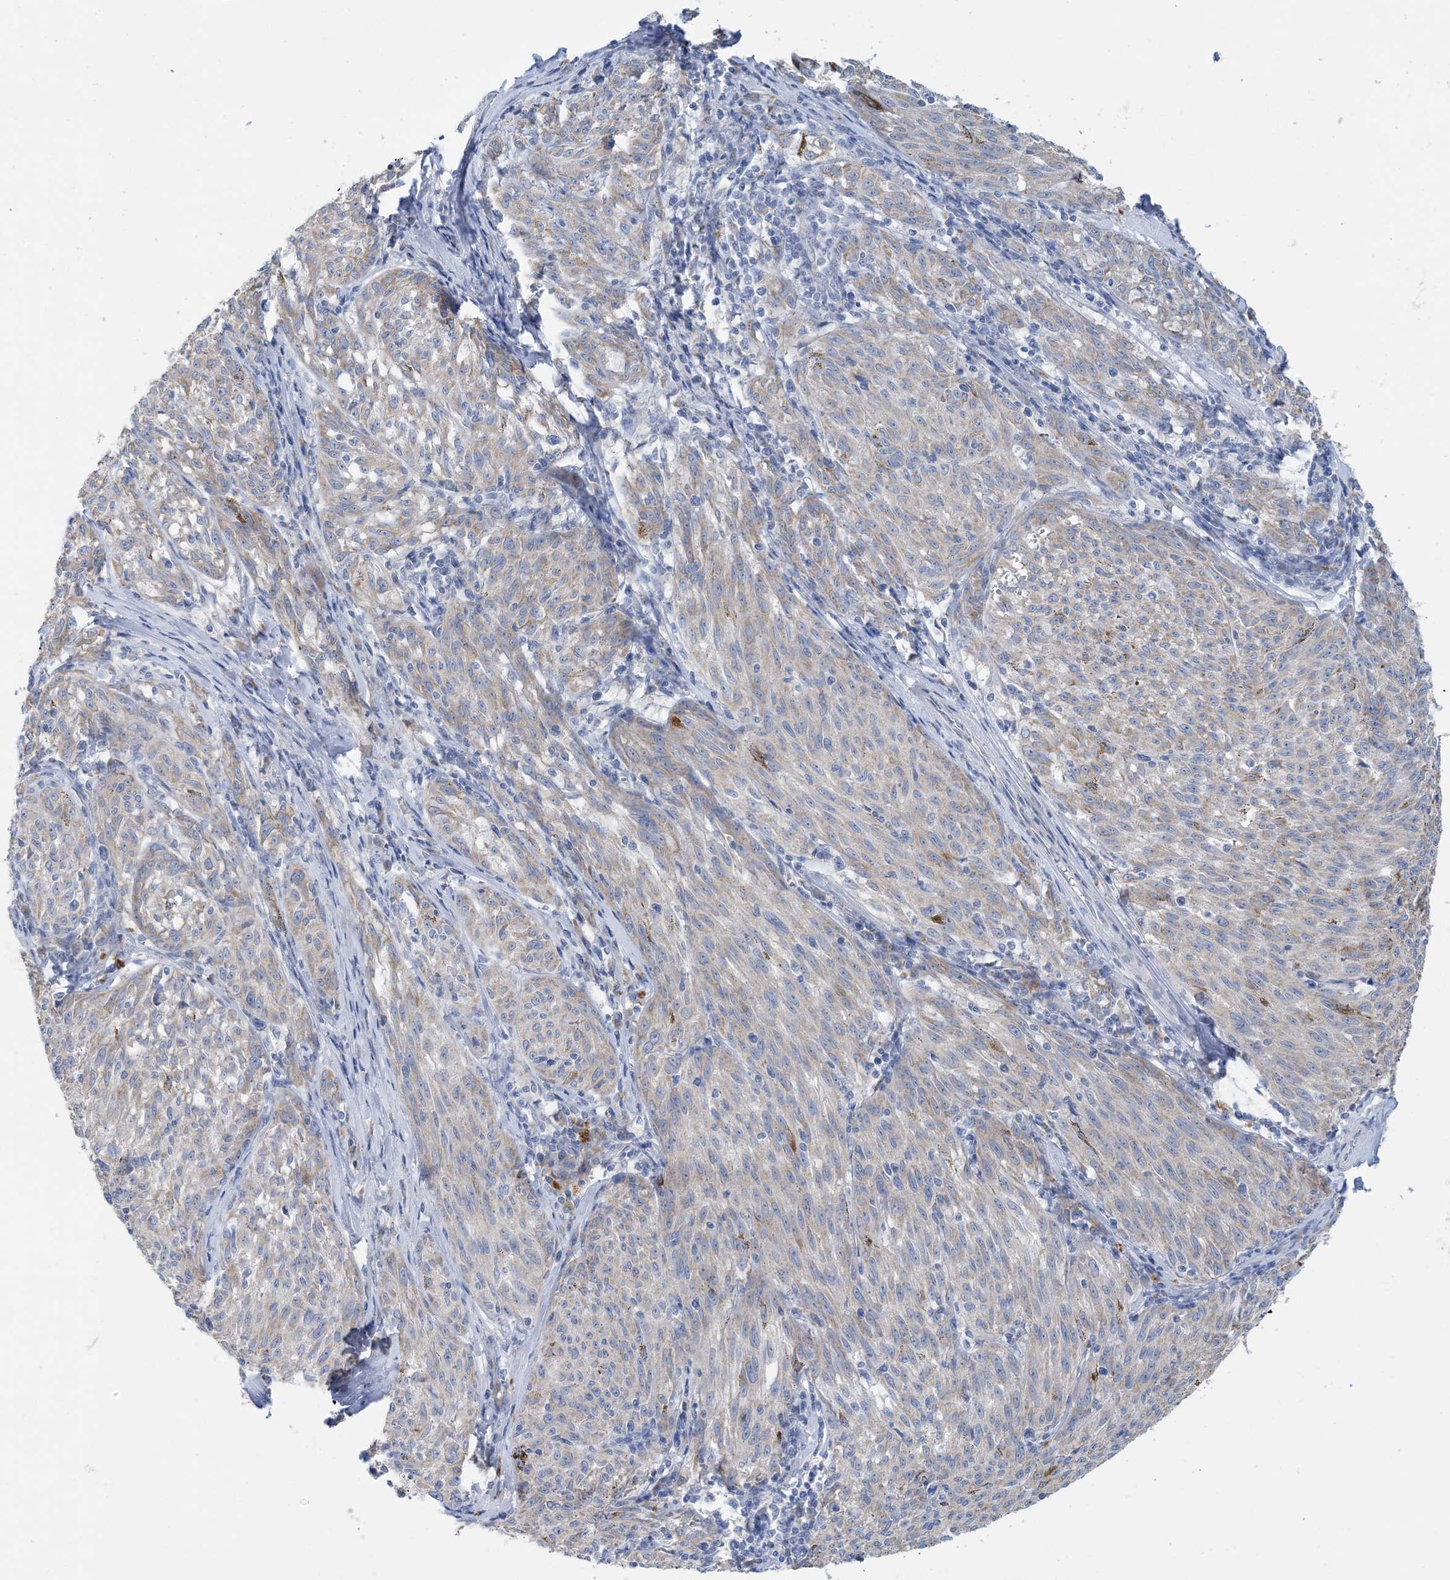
{"staining": {"intensity": "negative", "quantity": "none", "location": "none"}, "tissue": "melanoma", "cell_type": "Tumor cells", "image_type": "cancer", "snomed": [{"axis": "morphology", "description": "Malignant melanoma, NOS"}, {"axis": "topography", "description": "Skin"}], "caption": "Tumor cells are negative for protein expression in human melanoma. (DAB (3,3'-diaminobenzidine) IHC with hematoxylin counter stain).", "gene": "ZCCHC18", "patient": {"sex": "female", "age": 72}}